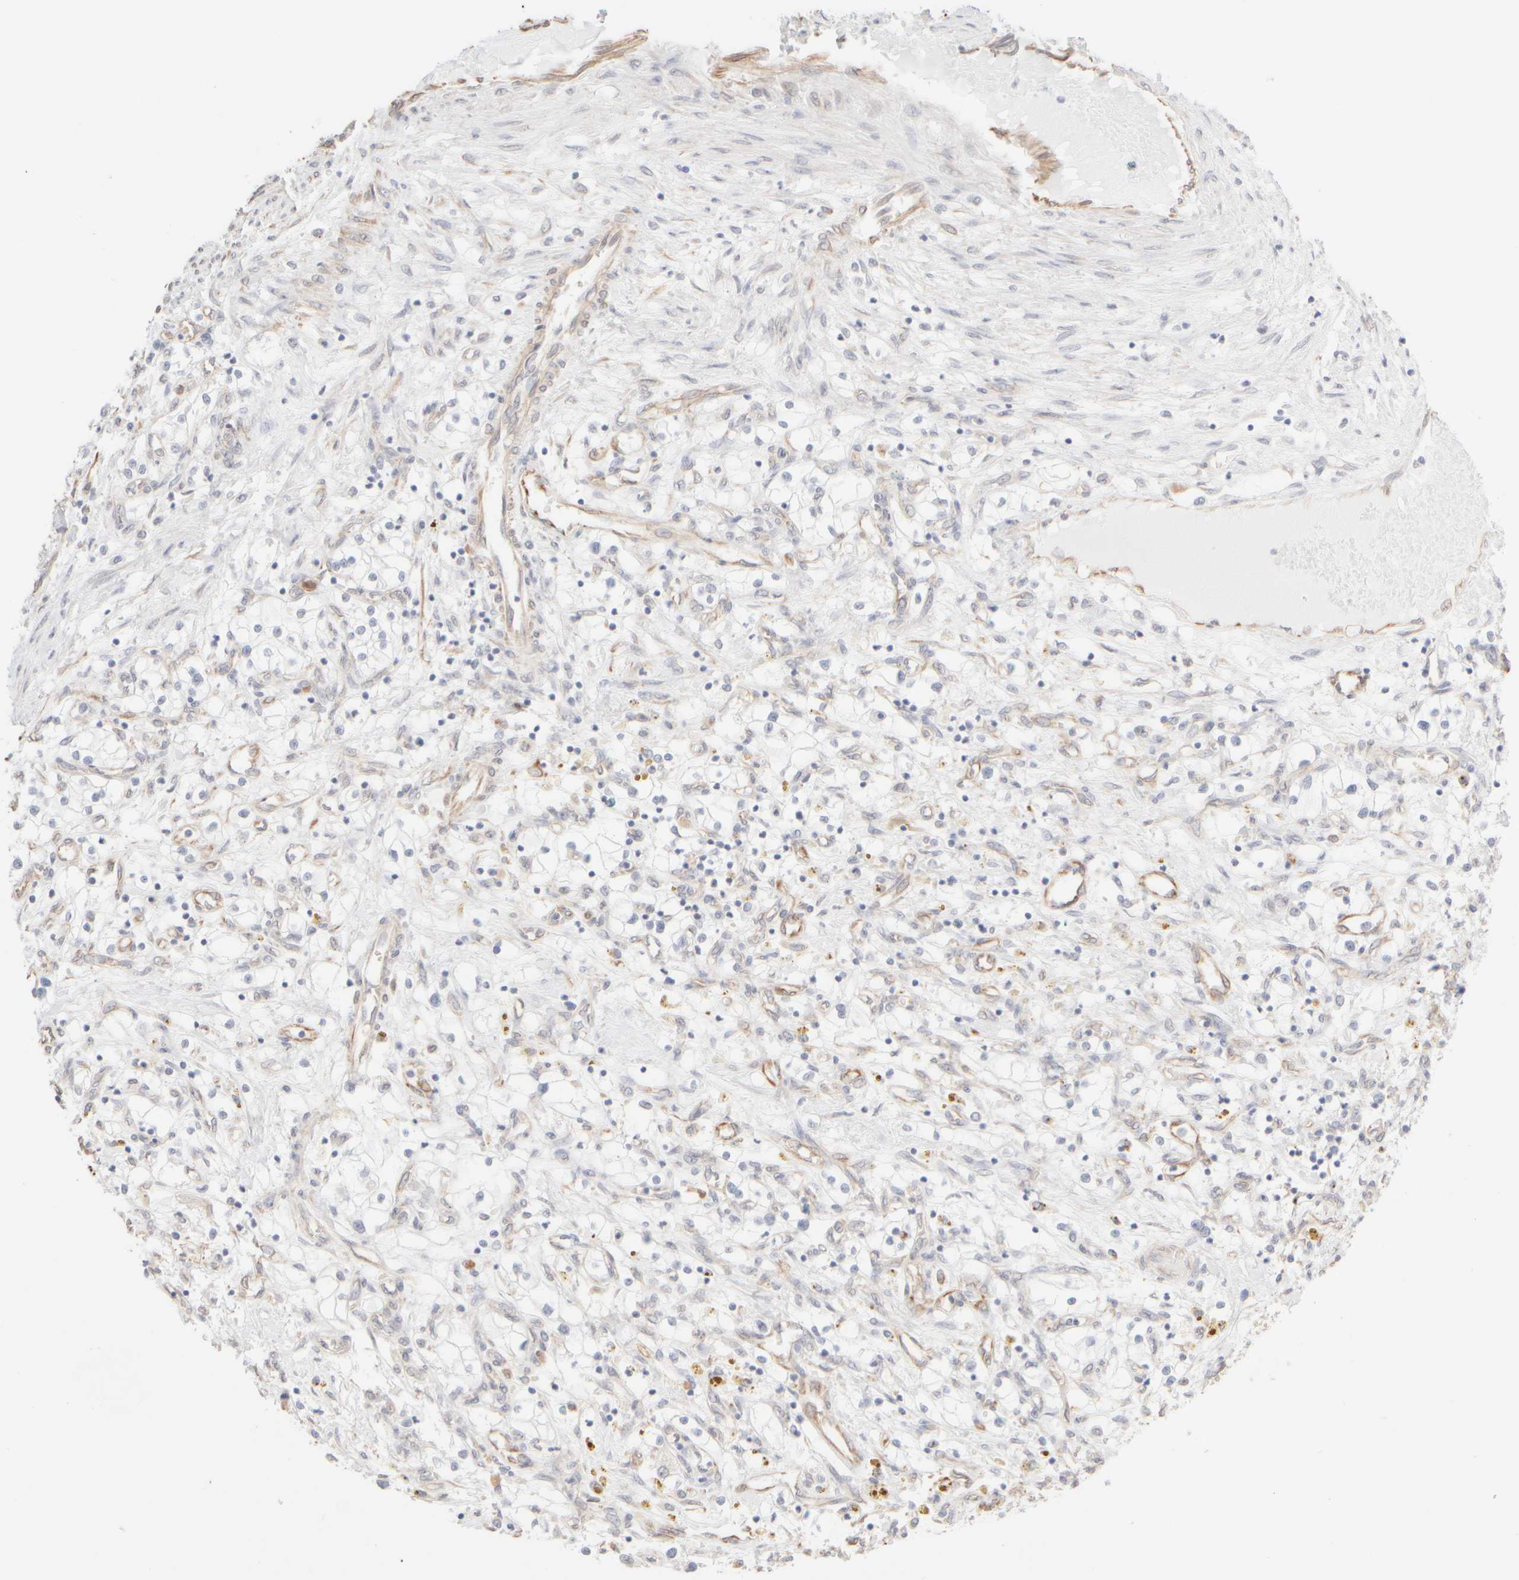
{"staining": {"intensity": "negative", "quantity": "none", "location": "none"}, "tissue": "renal cancer", "cell_type": "Tumor cells", "image_type": "cancer", "snomed": [{"axis": "morphology", "description": "Adenocarcinoma, NOS"}, {"axis": "topography", "description": "Kidney"}], "caption": "High magnification brightfield microscopy of renal adenocarcinoma stained with DAB (3,3'-diaminobenzidine) (brown) and counterstained with hematoxylin (blue): tumor cells show no significant staining.", "gene": "KRT15", "patient": {"sex": "male", "age": 68}}